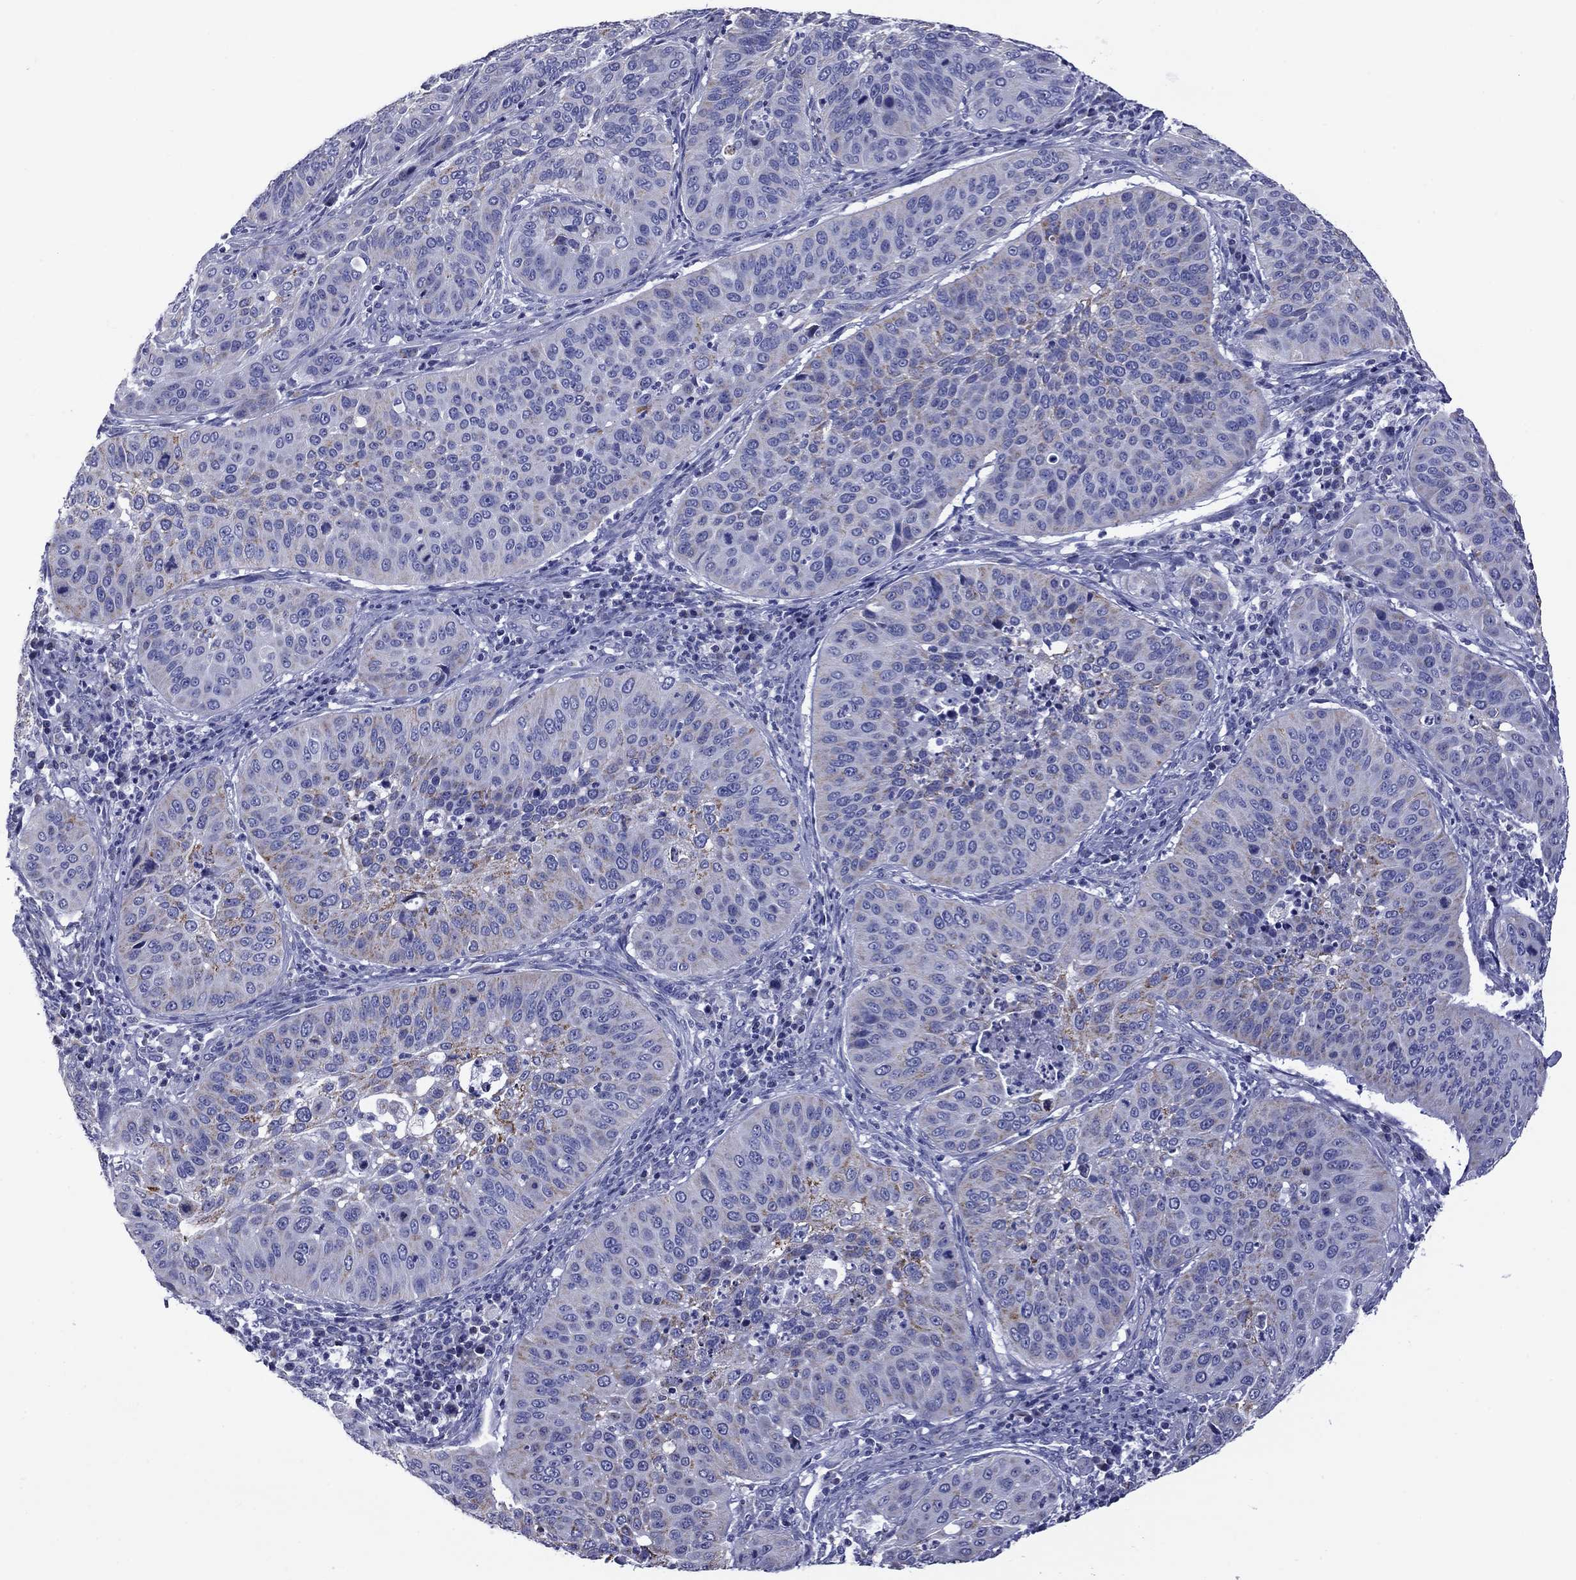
{"staining": {"intensity": "weak", "quantity": "25%-75%", "location": "cytoplasmic/membranous"}, "tissue": "cervical cancer", "cell_type": "Tumor cells", "image_type": "cancer", "snomed": [{"axis": "morphology", "description": "Normal tissue, NOS"}, {"axis": "morphology", "description": "Squamous cell carcinoma, NOS"}, {"axis": "topography", "description": "Cervix"}], "caption": "Weak cytoplasmic/membranous positivity is seen in about 25%-75% of tumor cells in cervical squamous cell carcinoma.", "gene": "ACADSB", "patient": {"sex": "female", "age": 39}}